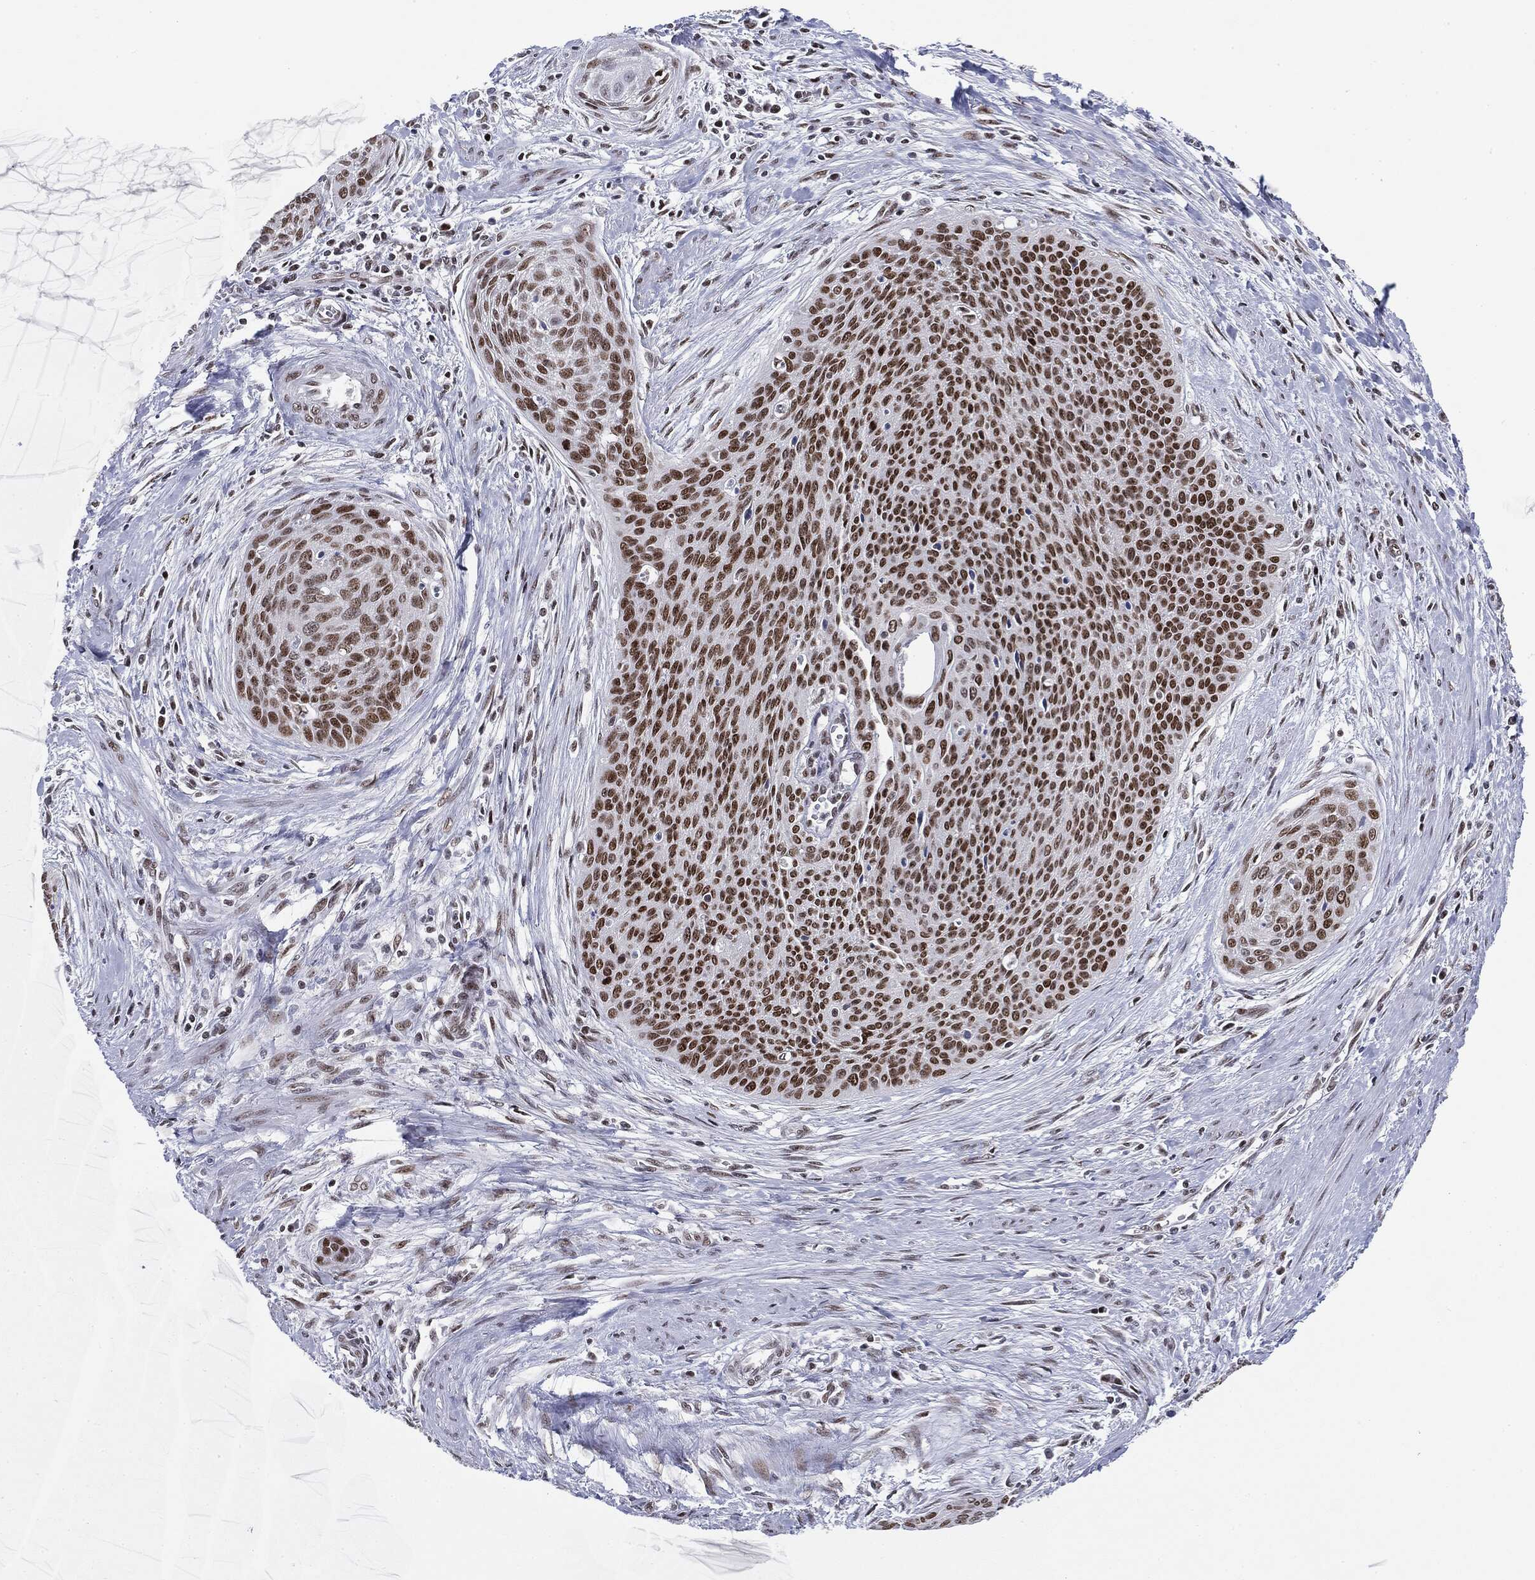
{"staining": {"intensity": "strong", "quantity": ">75%", "location": "nuclear"}, "tissue": "cervical cancer", "cell_type": "Tumor cells", "image_type": "cancer", "snomed": [{"axis": "morphology", "description": "Squamous cell carcinoma, NOS"}, {"axis": "topography", "description": "Cervix"}], "caption": "There is high levels of strong nuclear positivity in tumor cells of cervical cancer, as demonstrated by immunohistochemical staining (brown color).", "gene": "MDC1", "patient": {"sex": "female", "age": 55}}